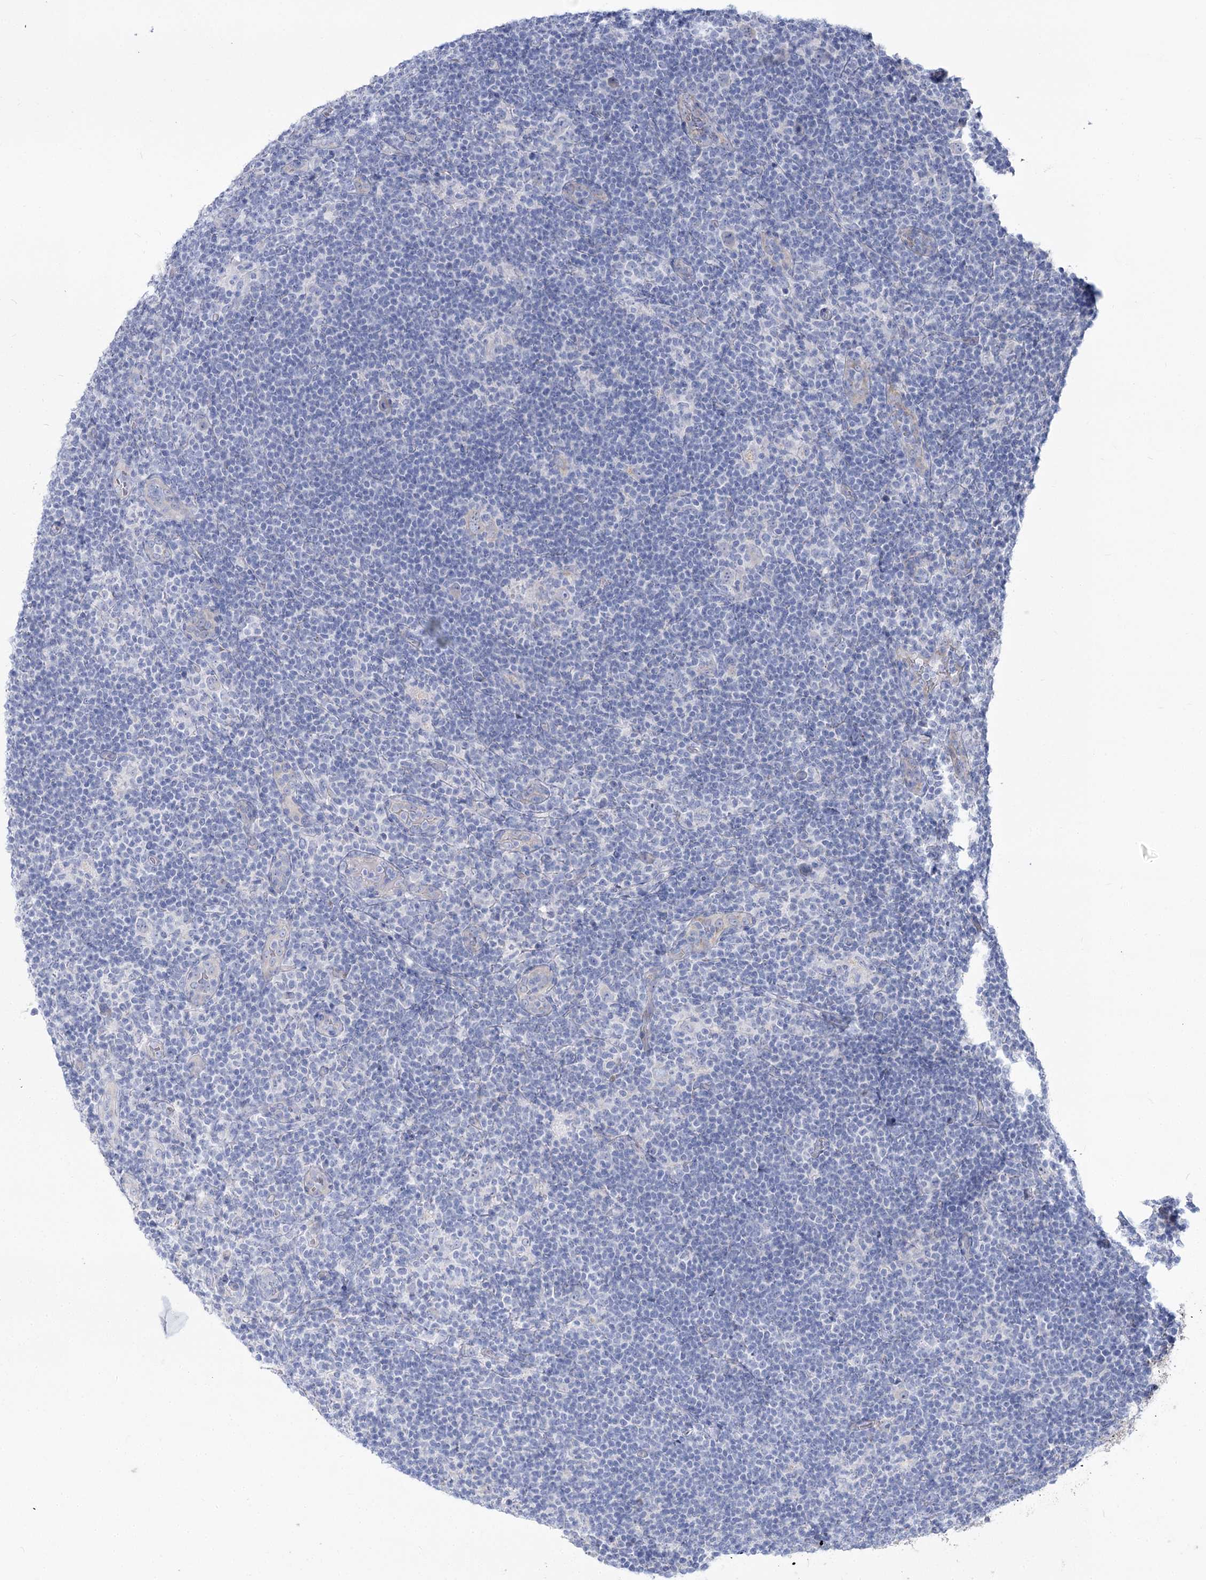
{"staining": {"intensity": "negative", "quantity": "none", "location": "none"}, "tissue": "lymphoma", "cell_type": "Tumor cells", "image_type": "cancer", "snomed": [{"axis": "morphology", "description": "Hodgkin's disease, NOS"}, {"axis": "topography", "description": "Lymph node"}], "caption": "High power microscopy photomicrograph of an immunohistochemistry histopathology image of lymphoma, revealing no significant expression in tumor cells. (DAB IHC, high magnification).", "gene": "SUOX", "patient": {"sex": "female", "age": 57}}